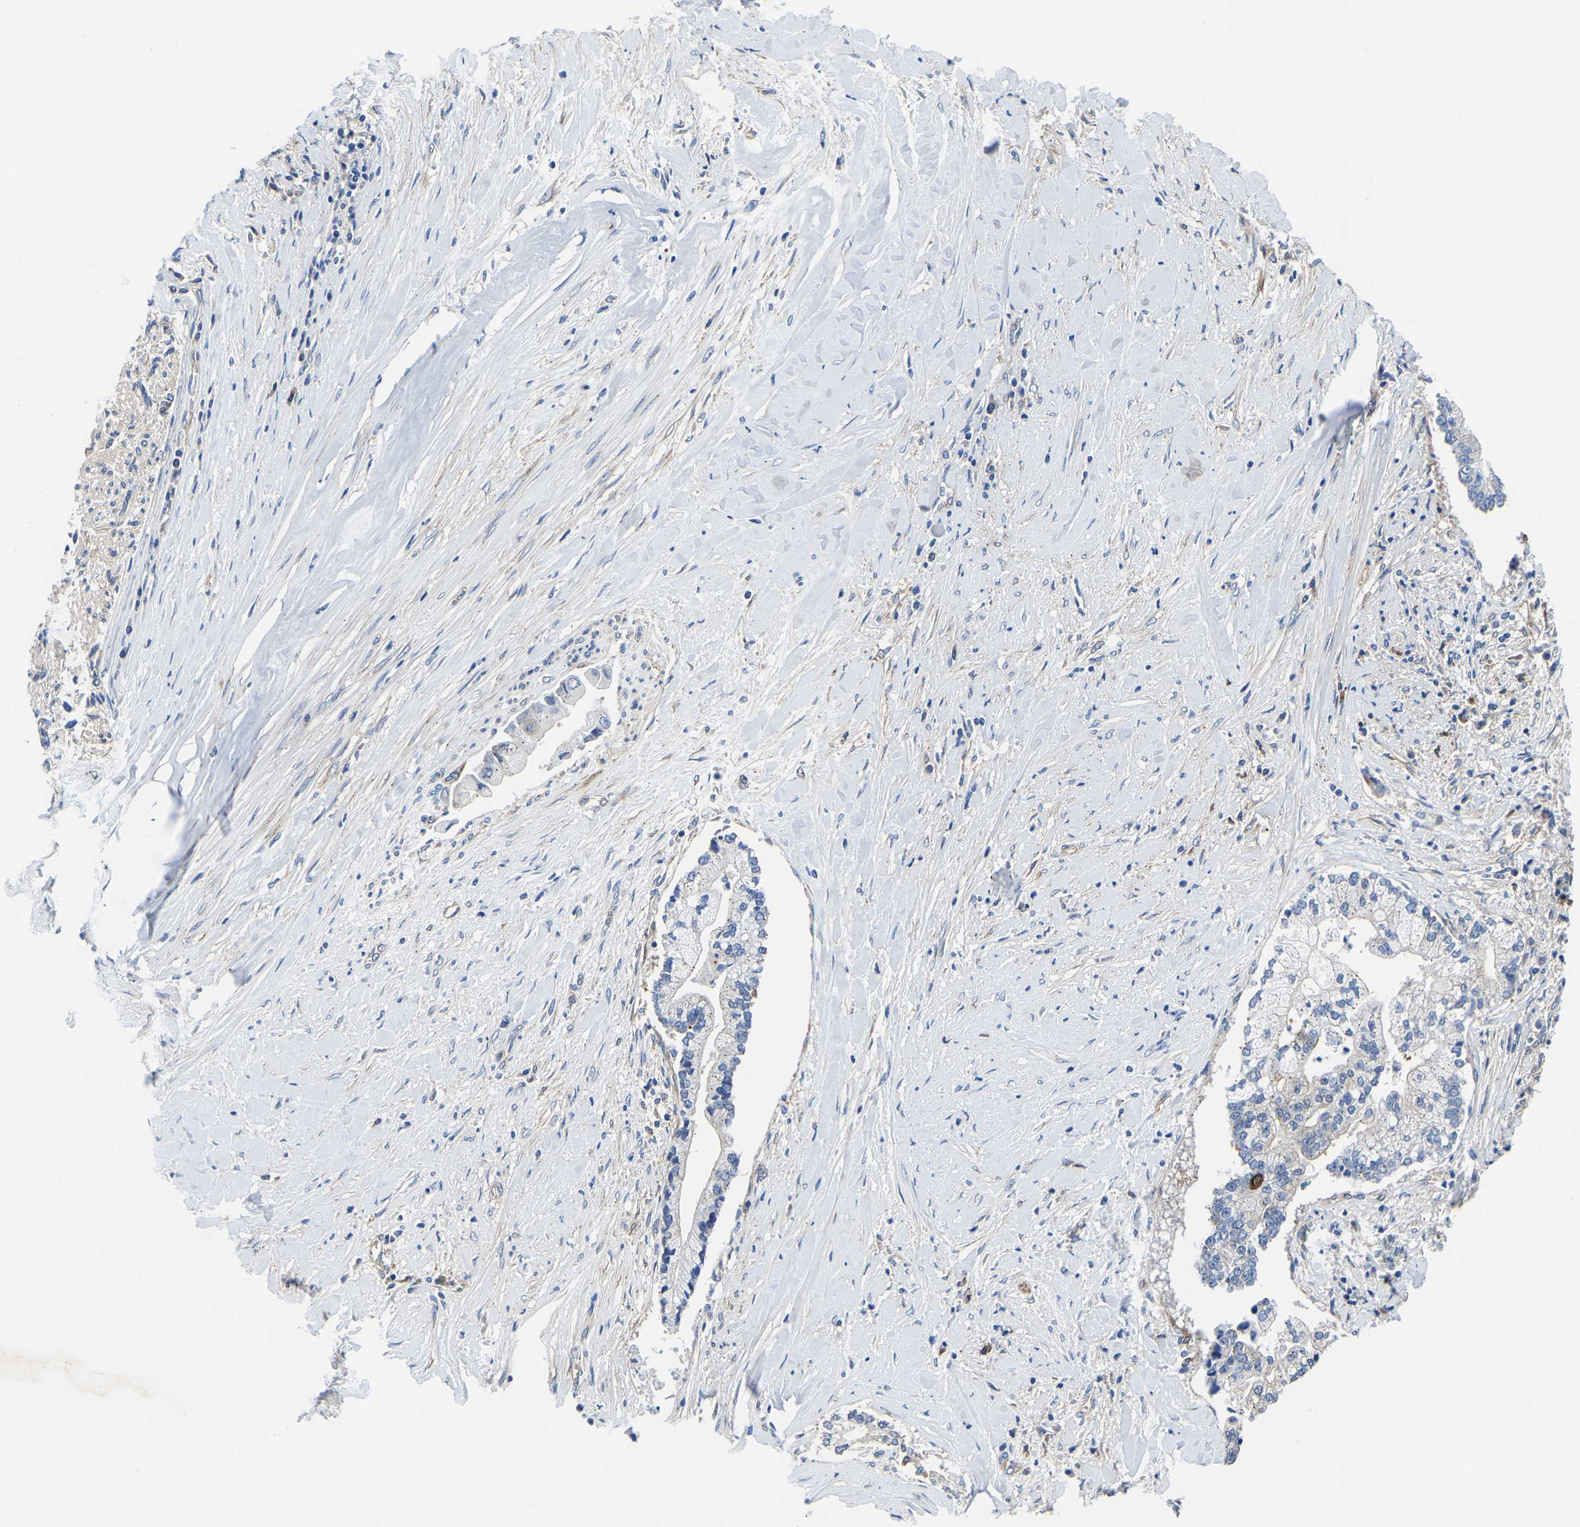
{"staining": {"intensity": "negative", "quantity": "none", "location": "none"}, "tissue": "liver cancer", "cell_type": "Tumor cells", "image_type": "cancer", "snomed": [{"axis": "morphology", "description": "Cholangiocarcinoma"}, {"axis": "topography", "description": "Liver"}], "caption": "Tumor cells are negative for protein expression in human liver cholangiocarcinoma. Nuclei are stained in blue.", "gene": "TFG", "patient": {"sex": "male", "age": 50}}